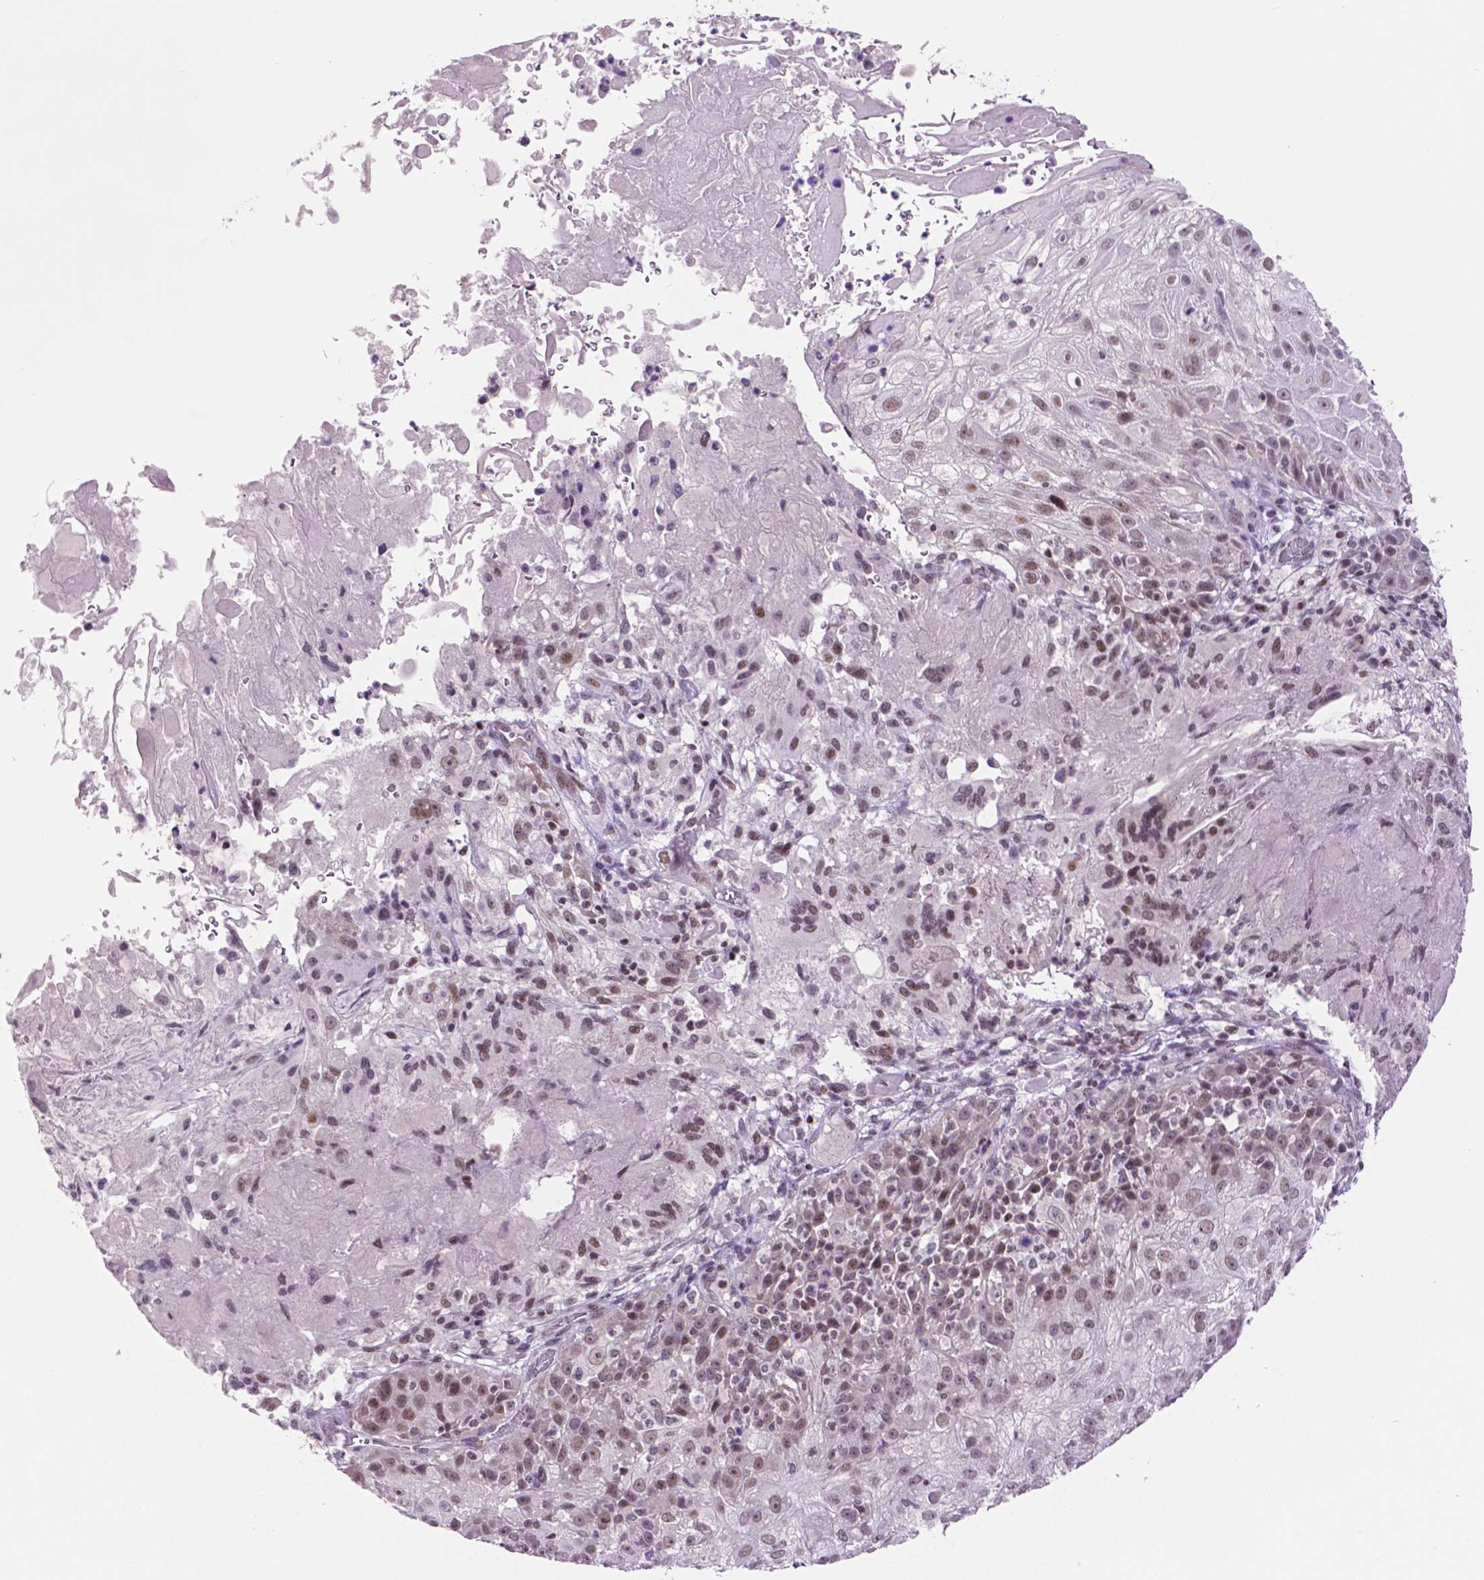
{"staining": {"intensity": "moderate", "quantity": "25%-75%", "location": "nuclear"}, "tissue": "skin cancer", "cell_type": "Tumor cells", "image_type": "cancer", "snomed": [{"axis": "morphology", "description": "Normal tissue, NOS"}, {"axis": "morphology", "description": "Squamous cell carcinoma, NOS"}, {"axis": "topography", "description": "Skin"}], "caption": "Skin squamous cell carcinoma stained for a protein (brown) reveals moderate nuclear positive expression in approximately 25%-75% of tumor cells.", "gene": "NCOR1", "patient": {"sex": "female", "age": 83}}